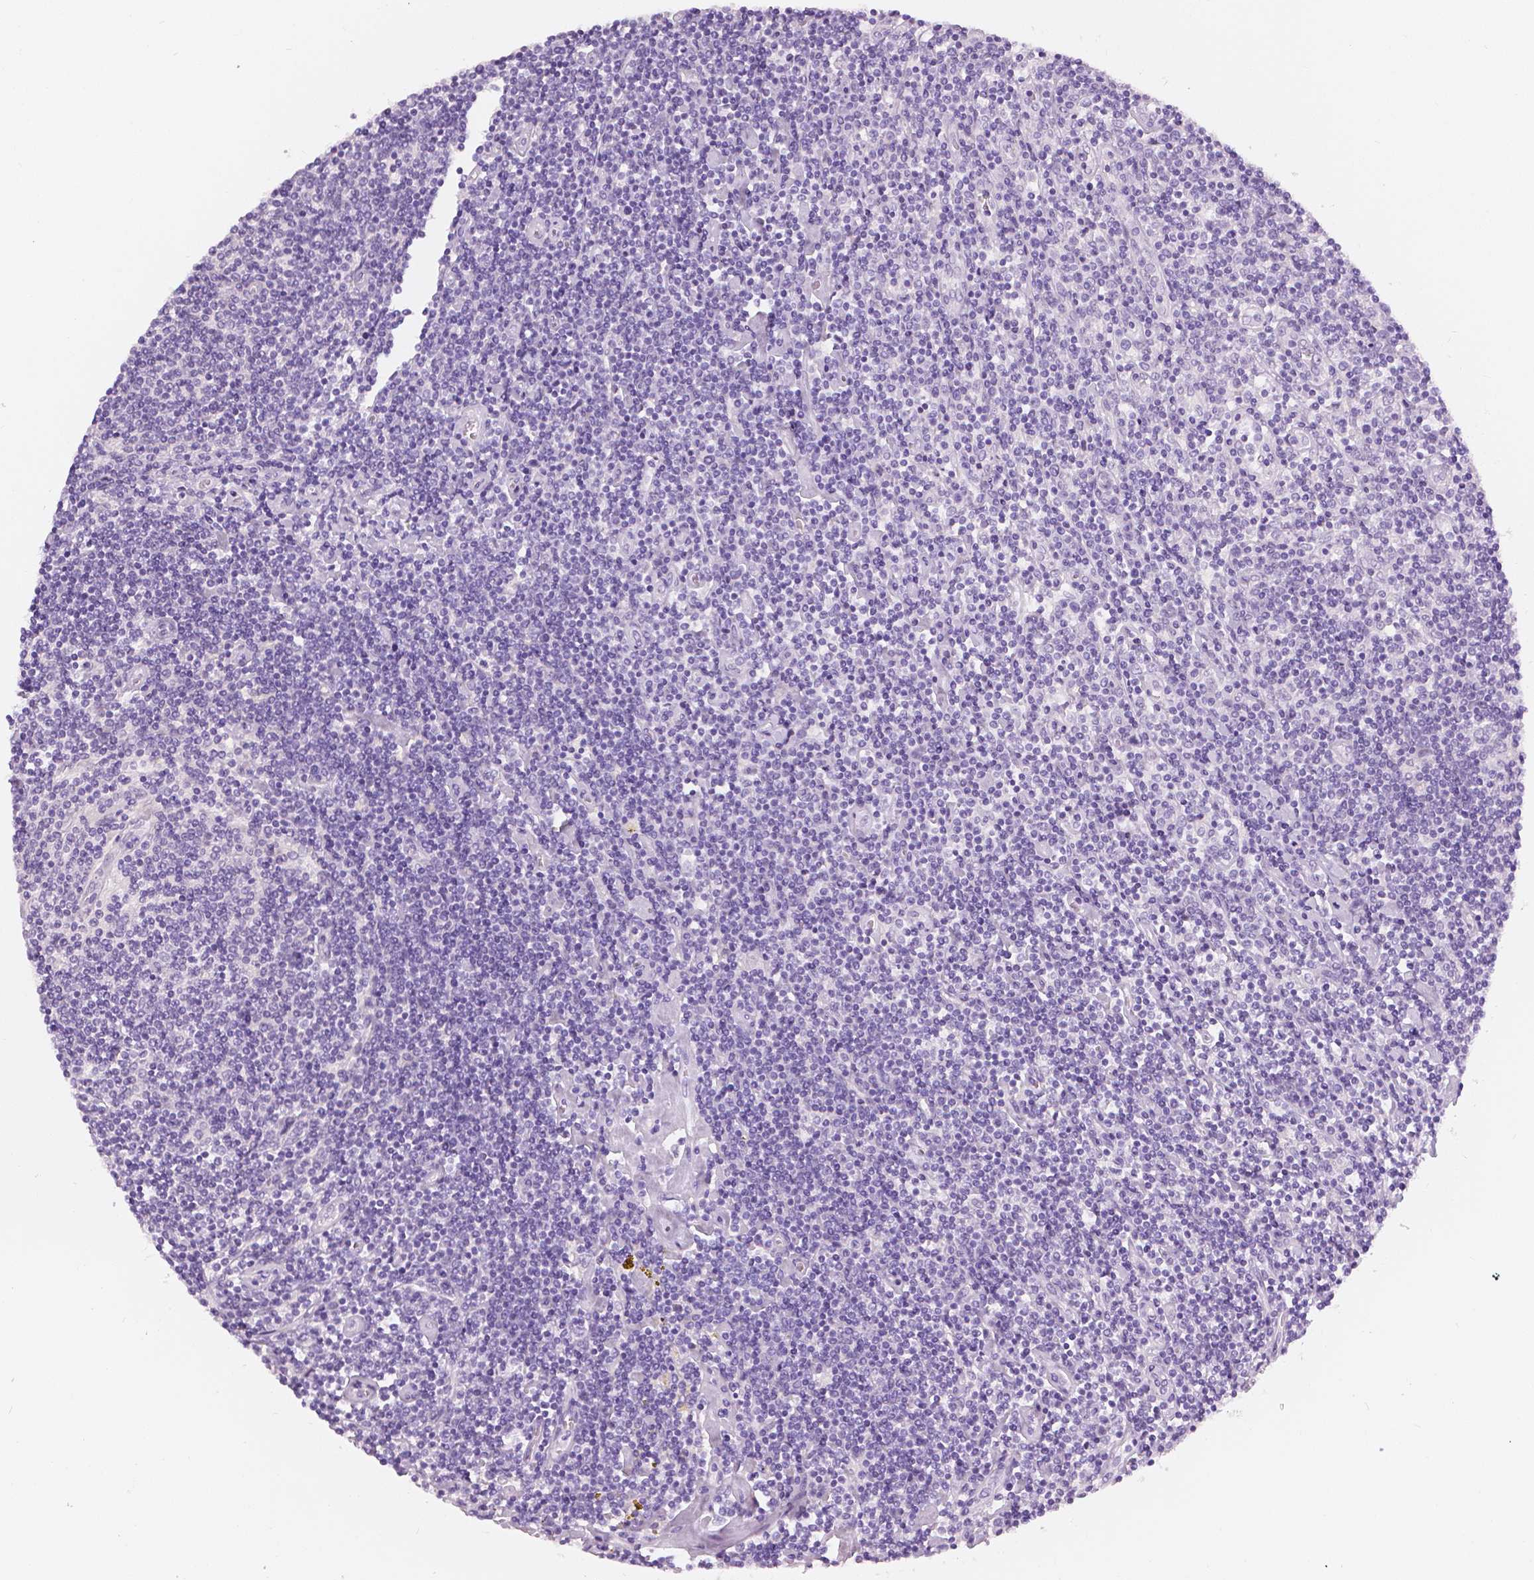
{"staining": {"intensity": "negative", "quantity": "none", "location": "none"}, "tissue": "lymphoma", "cell_type": "Tumor cells", "image_type": "cancer", "snomed": [{"axis": "morphology", "description": "Hodgkin's disease, NOS"}, {"axis": "topography", "description": "Lymph node"}], "caption": "The image exhibits no significant positivity in tumor cells of lymphoma. Nuclei are stained in blue.", "gene": "SLC24A1", "patient": {"sex": "male", "age": 40}}